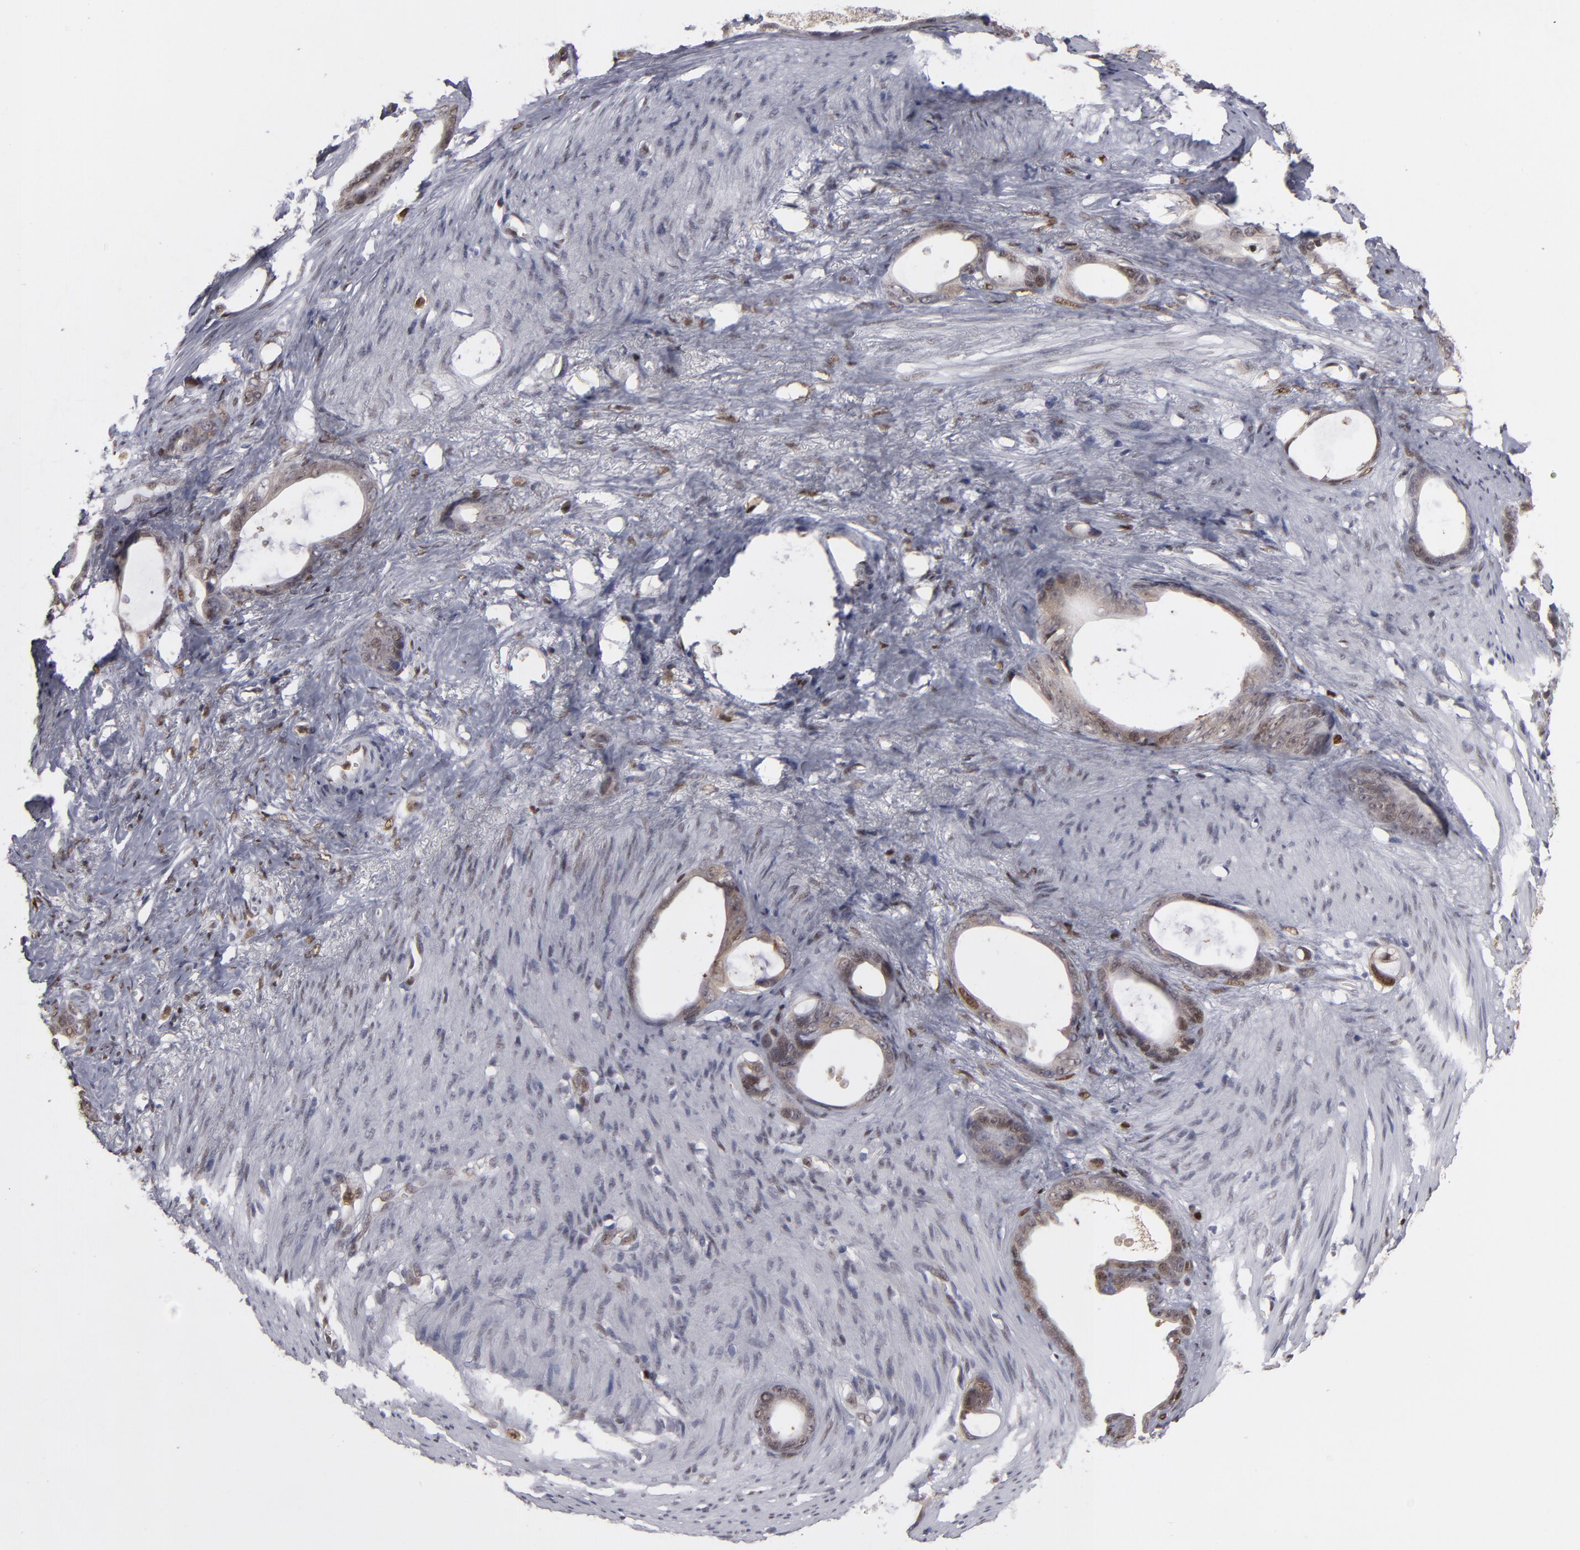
{"staining": {"intensity": "weak", "quantity": "25%-75%", "location": "cytoplasmic/membranous,nuclear"}, "tissue": "stomach cancer", "cell_type": "Tumor cells", "image_type": "cancer", "snomed": [{"axis": "morphology", "description": "Adenocarcinoma, NOS"}, {"axis": "topography", "description": "Stomach"}], "caption": "Protein staining of adenocarcinoma (stomach) tissue exhibits weak cytoplasmic/membranous and nuclear staining in about 25%-75% of tumor cells.", "gene": "GSR", "patient": {"sex": "female", "age": 75}}